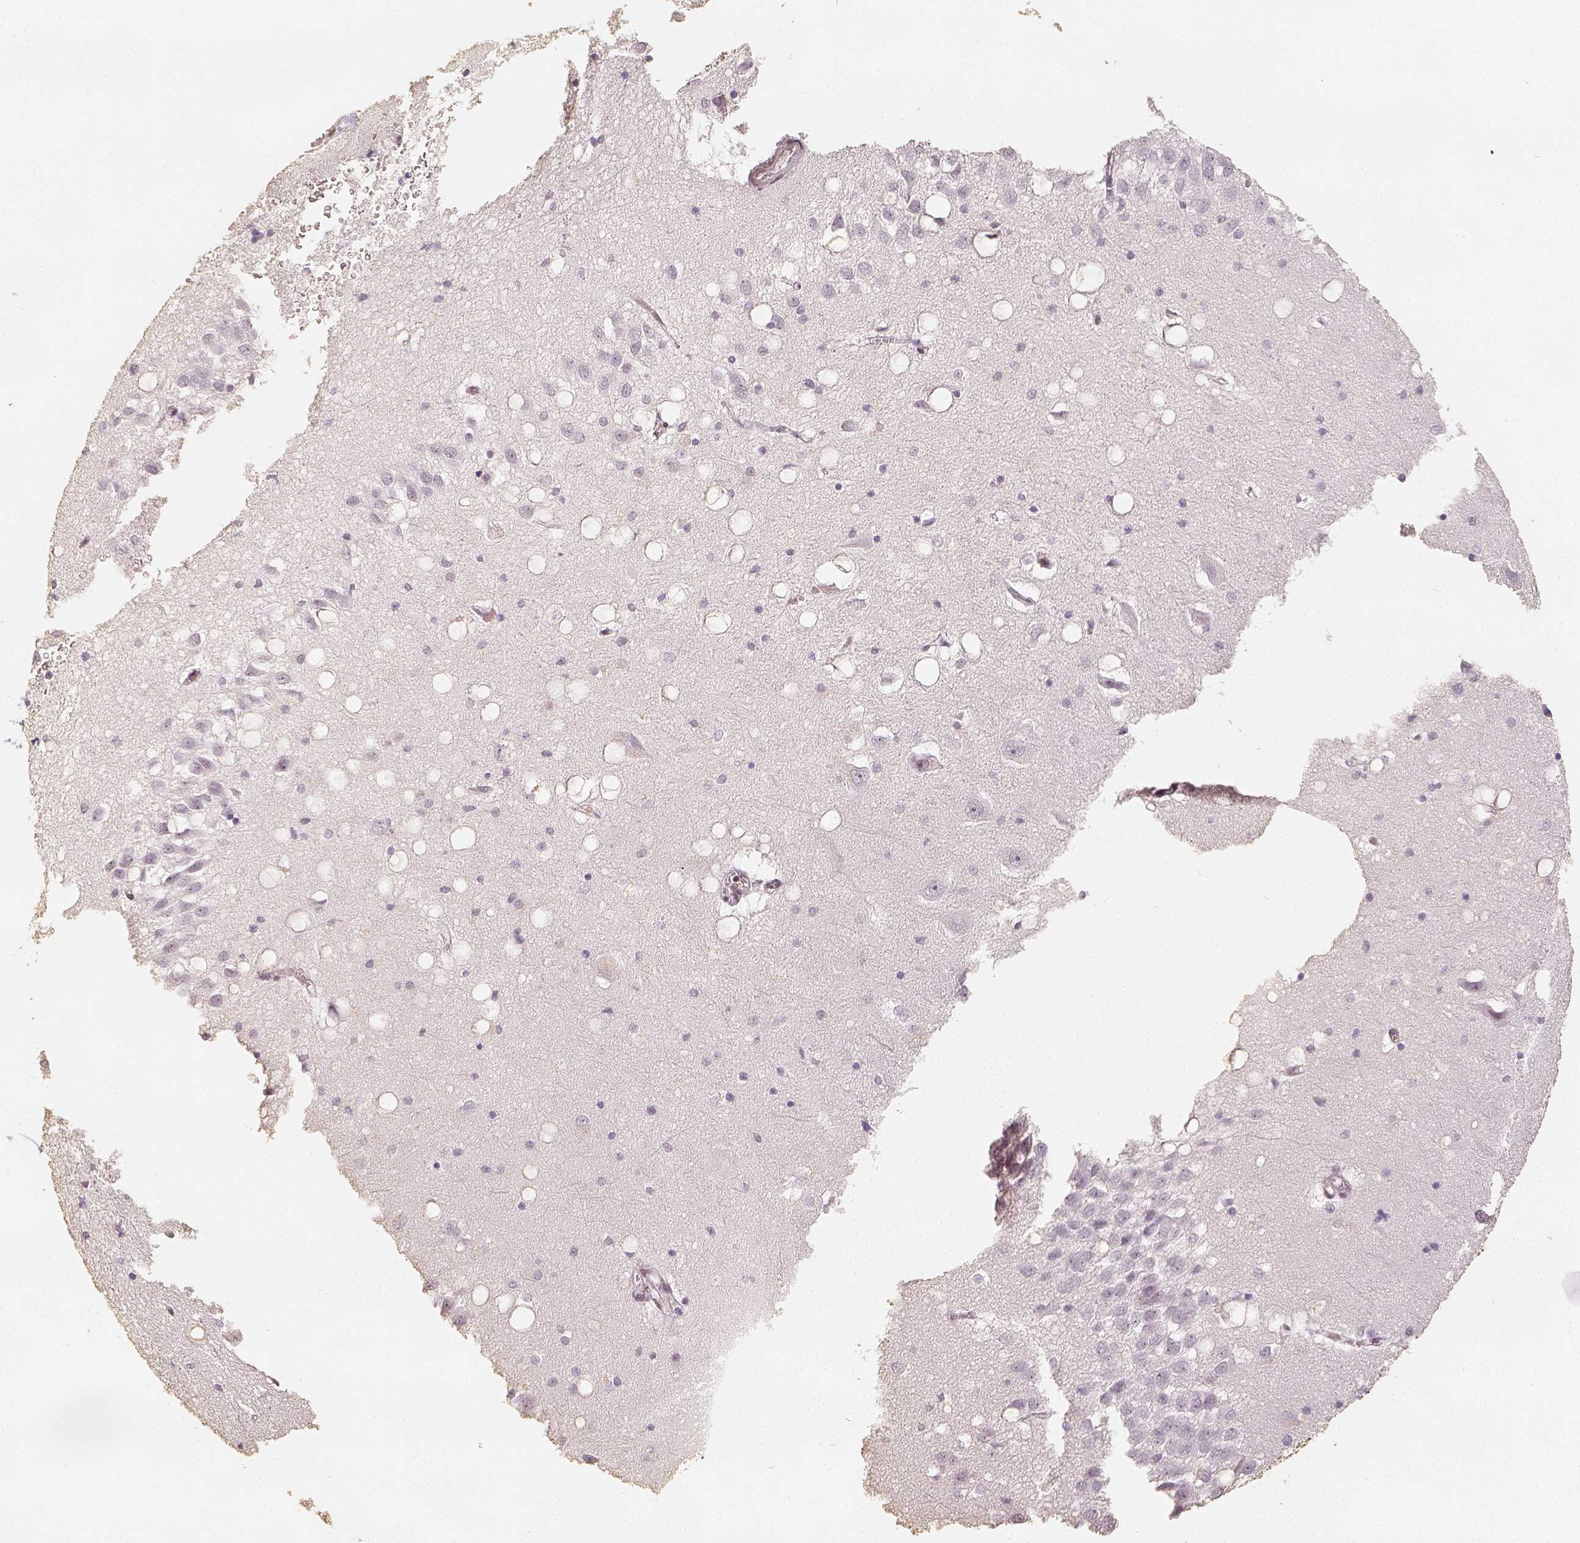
{"staining": {"intensity": "weak", "quantity": "<25%", "location": "nuclear"}, "tissue": "hippocampus", "cell_type": "Glial cells", "image_type": "normal", "snomed": [{"axis": "morphology", "description": "Normal tissue, NOS"}, {"axis": "topography", "description": "Hippocampus"}], "caption": "Immunohistochemistry micrograph of unremarkable hippocampus stained for a protein (brown), which reveals no positivity in glial cells.", "gene": "HDAC1", "patient": {"sex": "male", "age": 58}}